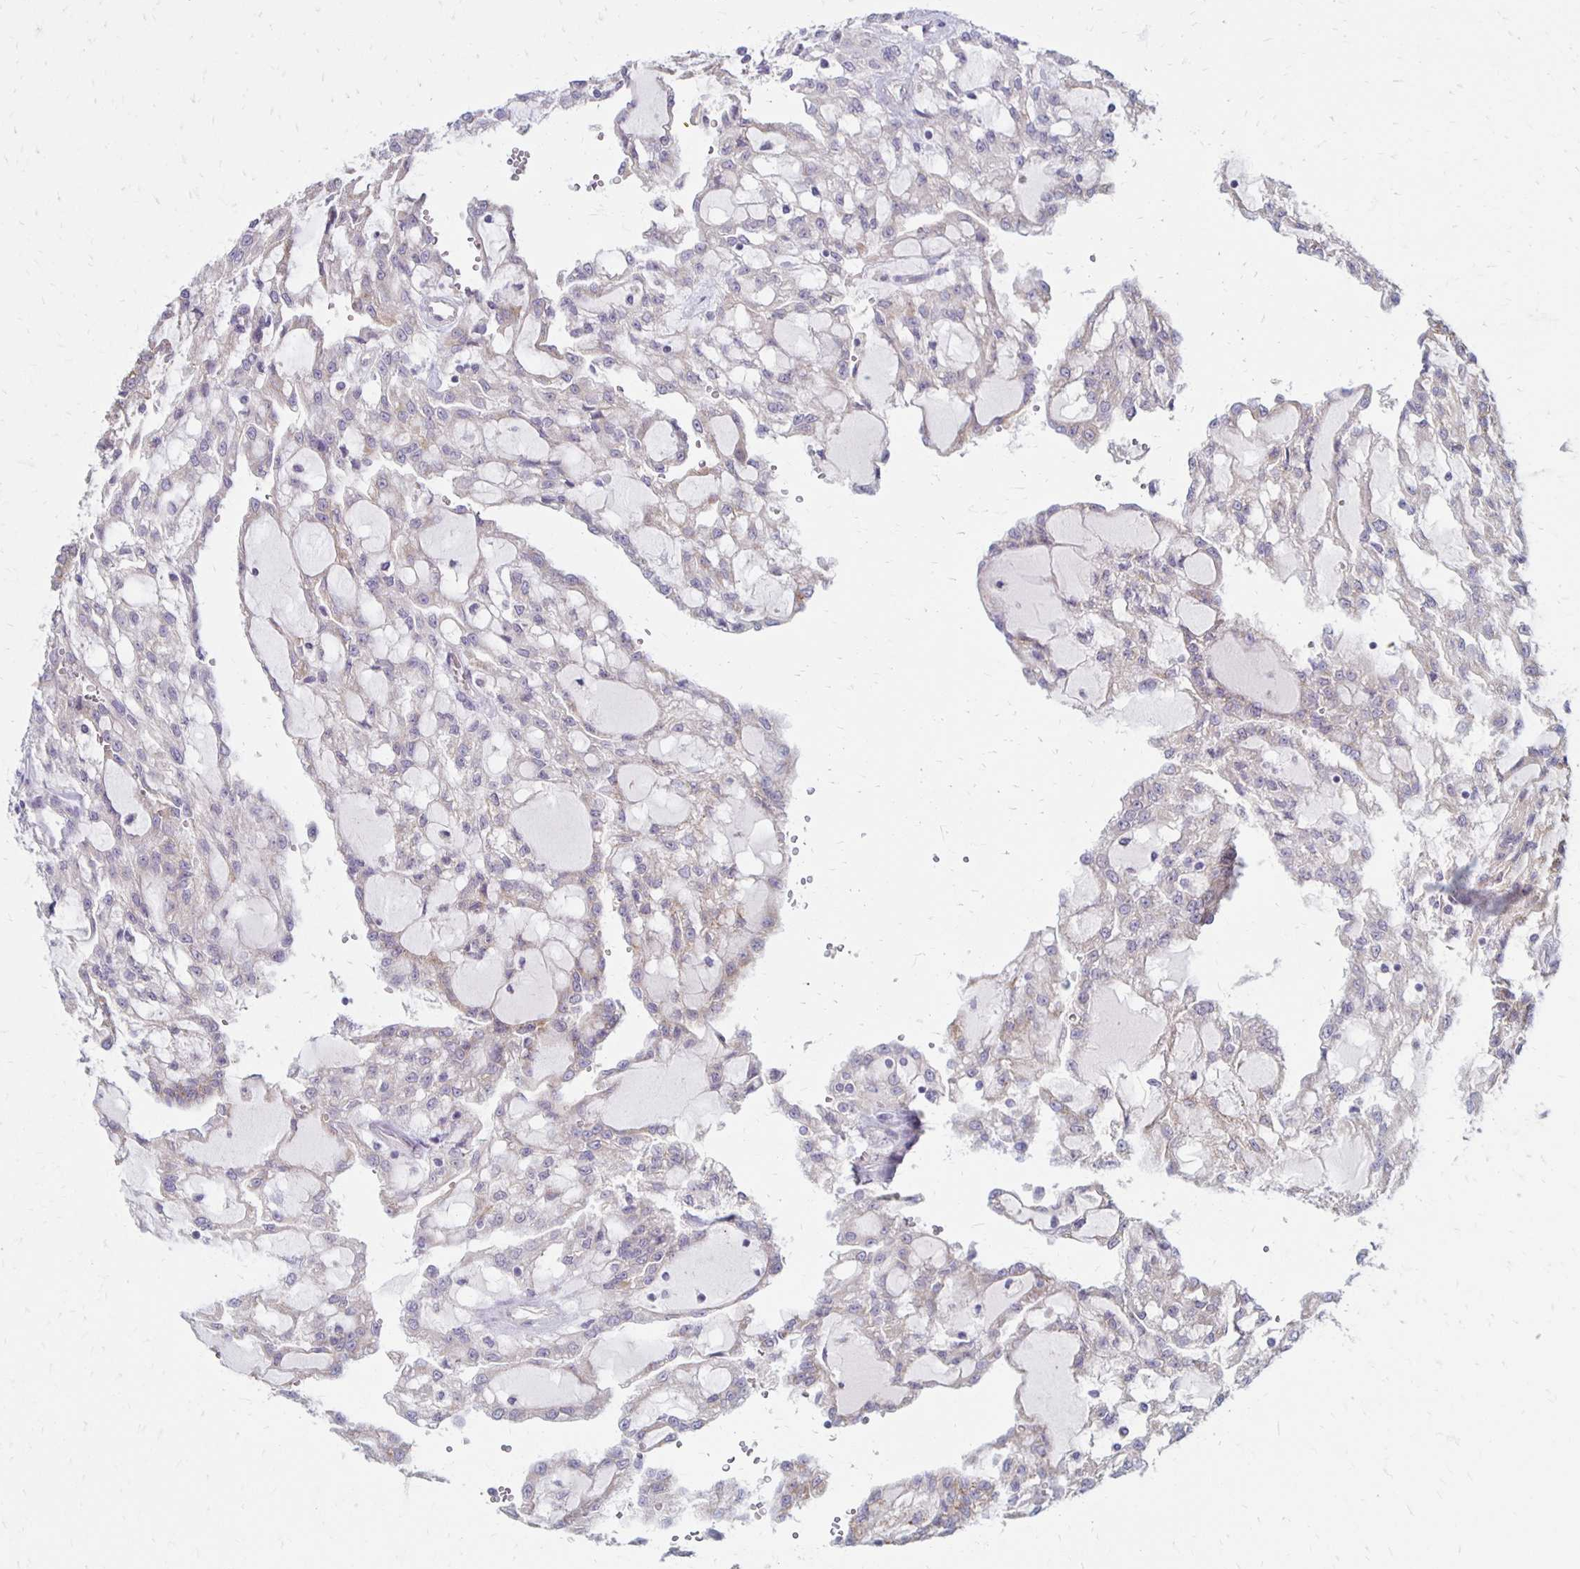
{"staining": {"intensity": "negative", "quantity": "none", "location": "none"}, "tissue": "renal cancer", "cell_type": "Tumor cells", "image_type": "cancer", "snomed": [{"axis": "morphology", "description": "Adenocarcinoma, NOS"}, {"axis": "topography", "description": "Kidney"}], "caption": "The micrograph demonstrates no staining of tumor cells in adenocarcinoma (renal).", "gene": "KATNBL1", "patient": {"sex": "male", "age": 63}}